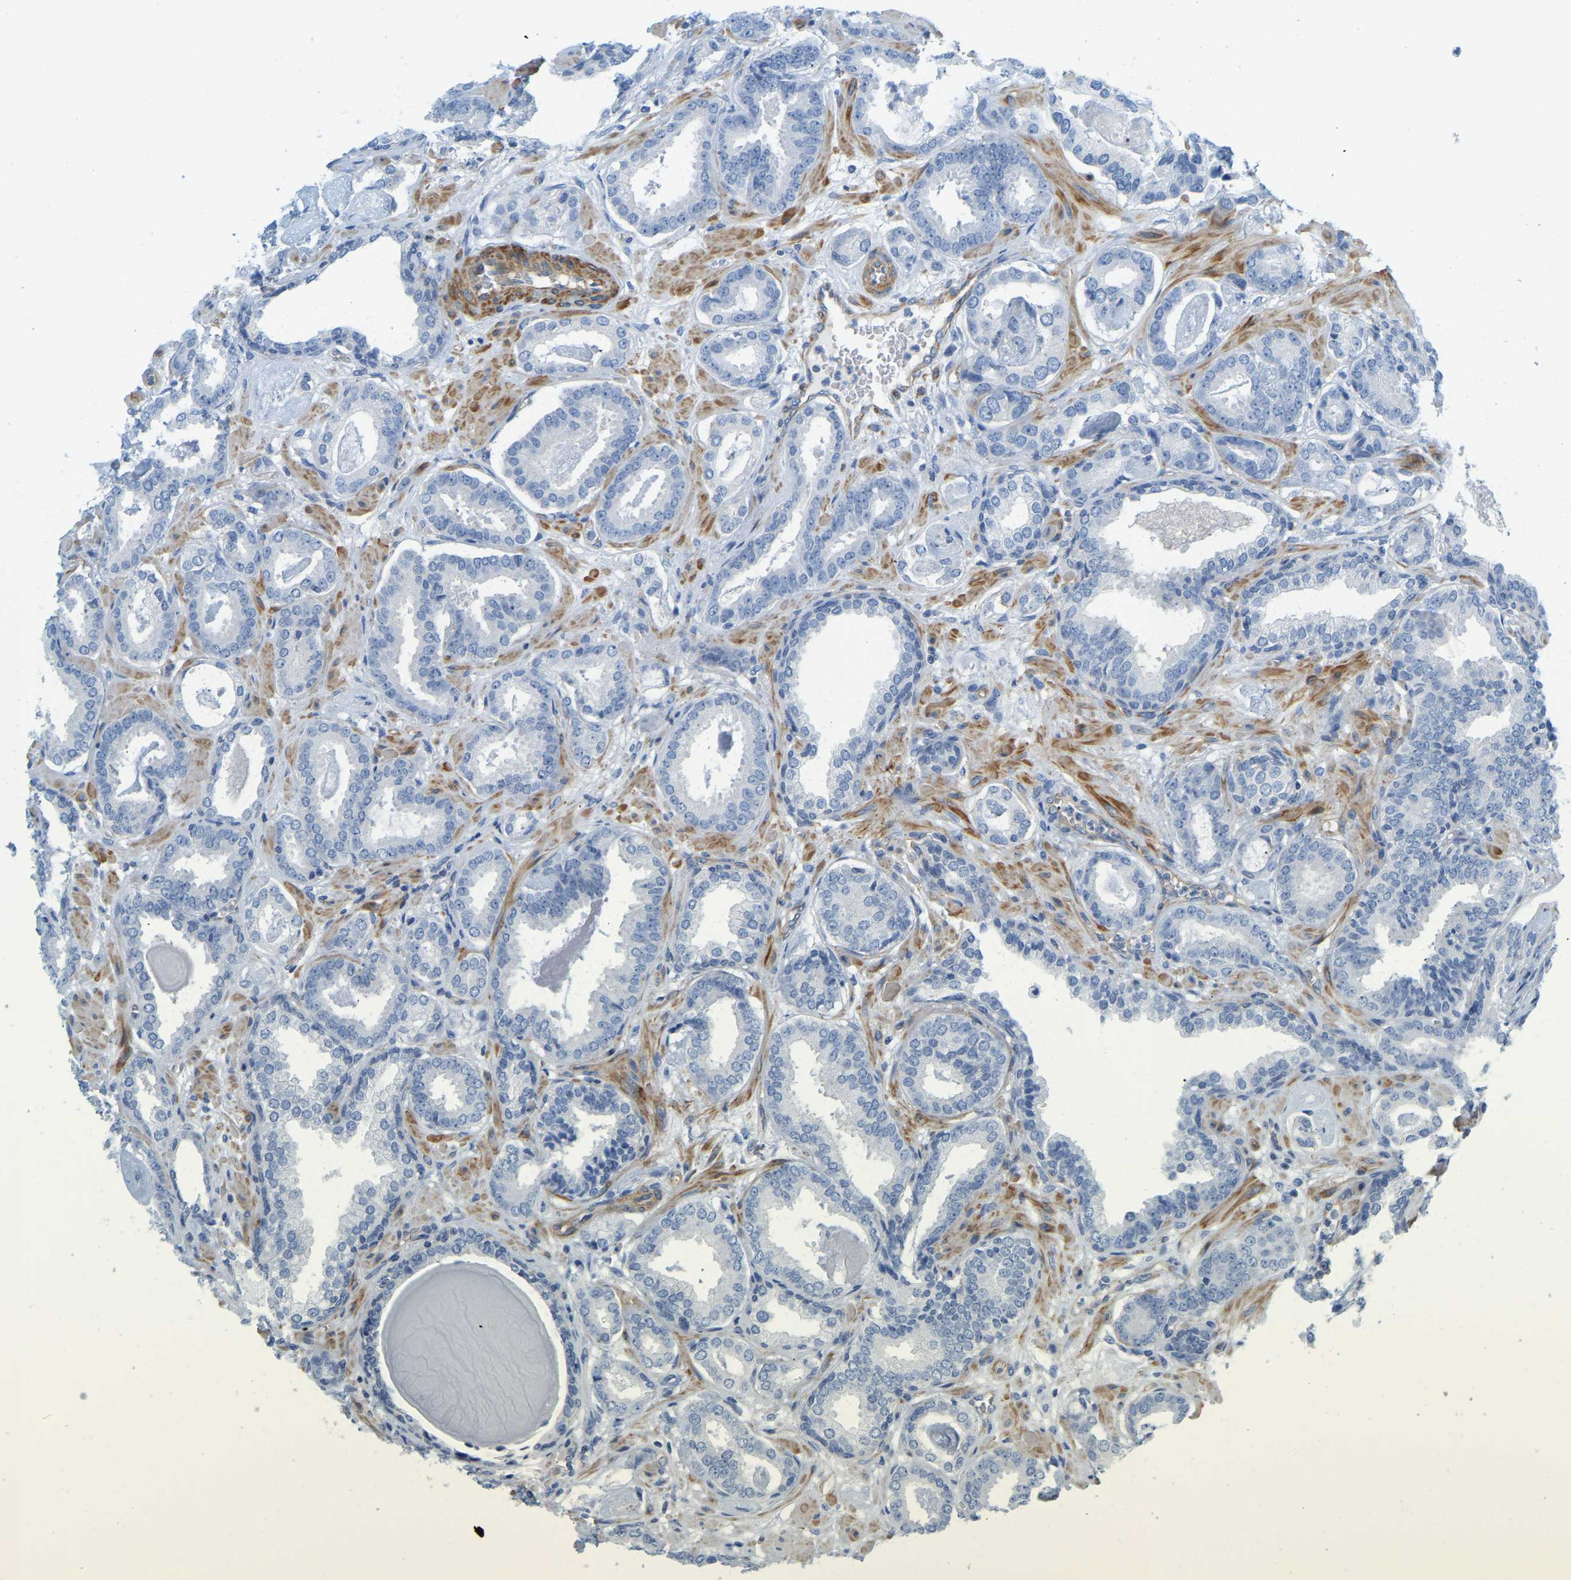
{"staining": {"intensity": "negative", "quantity": "none", "location": "none"}, "tissue": "prostate cancer", "cell_type": "Tumor cells", "image_type": "cancer", "snomed": [{"axis": "morphology", "description": "Adenocarcinoma, Low grade"}, {"axis": "topography", "description": "Prostate"}], "caption": "Protein analysis of prostate adenocarcinoma (low-grade) reveals no significant staining in tumor cells.", "gene": "MYL3", "patient": {"sex": "male", "age": 53}}